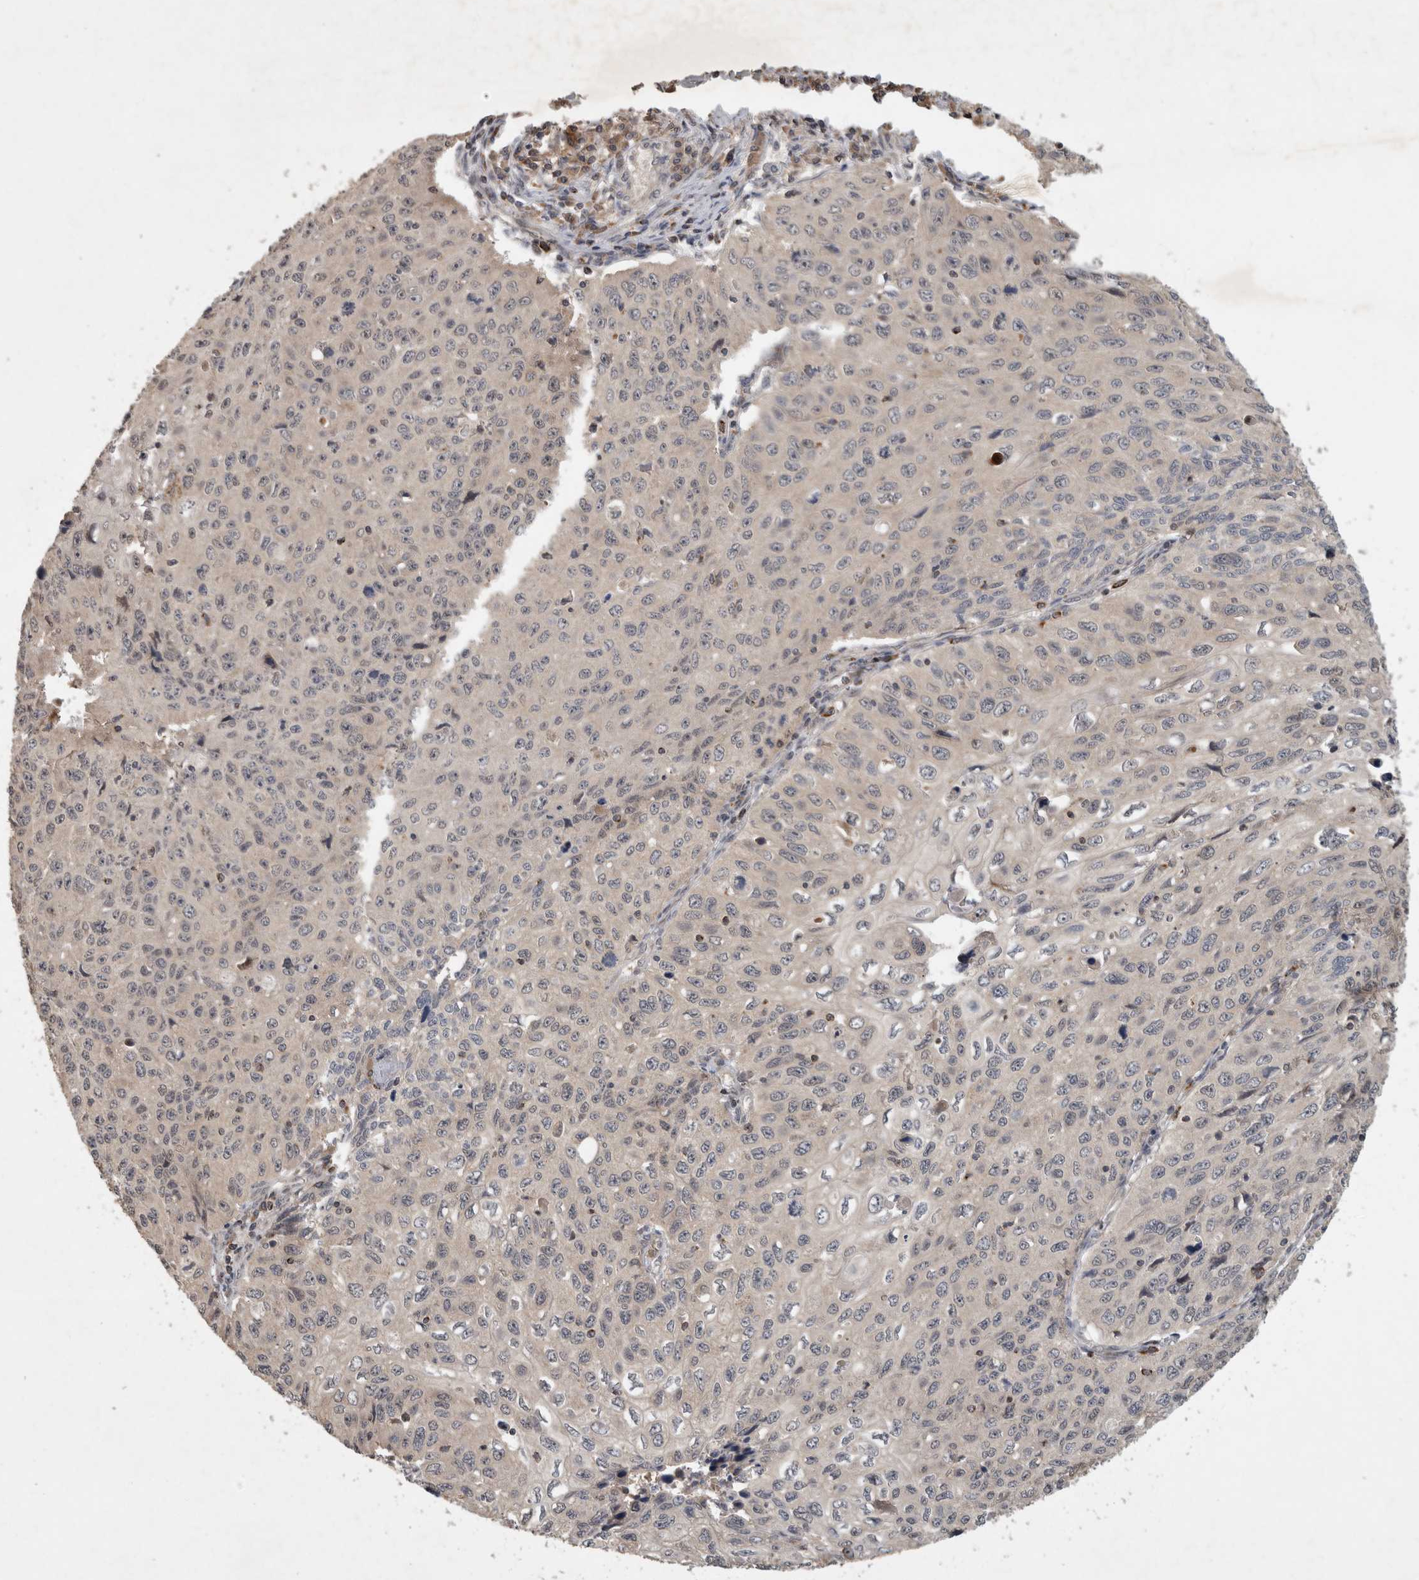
{"staining": {"intensity": "negative", "quantity": "none", "location": "none"}, "tissue": "cervical cancer", "cell_type": "Tumor cells", "image_type": "cancer", "snomed": [{"axis": "morphology", "description": "Squamous cell carcinoma, NOS"}, {"axis": "topography", "description": "Cervix"}], "caption": "Immunohistochemical staining of cervical cancer (squamous cell carcinoma) displays no significant expression in tumor cells.", "gene": "SERAC1", "patient": {"sex": "female", "age": 53}}